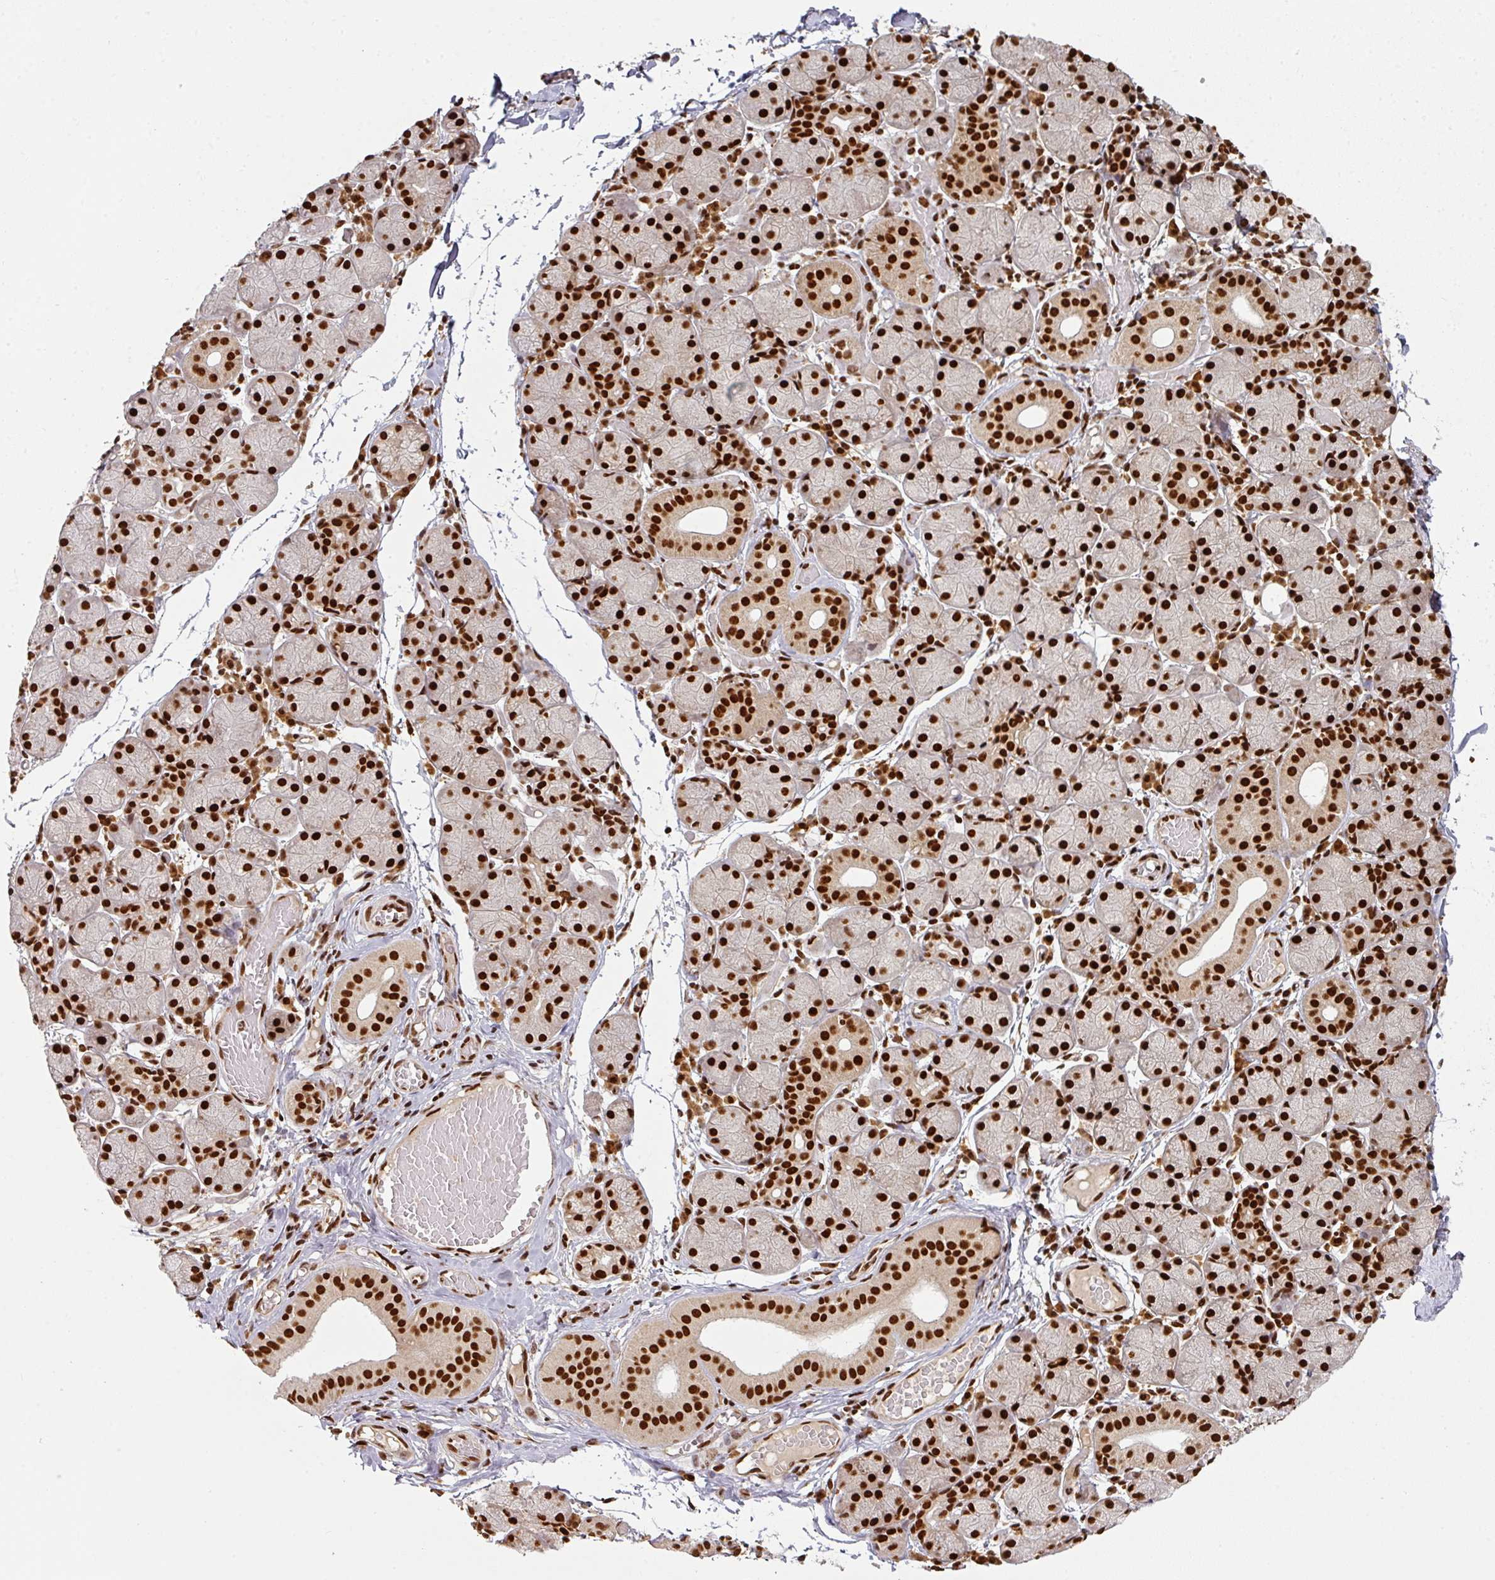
{"staining": {"intensity": "strong", "quantity": ">75%", "location": "nuclear"}, "tissue": "salivary gland", "cell_type": "Glandular cells", "image_type": "normal", "snomed": [{"axis": "morphology", "description": "Normal tissue, NOS"}, {"axis": "topography", "description": "Salivary gland"}], "caption": "Strong nuclear positivity is identified in about >75% of glandular cells in benign salivary gland. (IHC, brightfield microscopy, high magnification).", "gene": "SIK3", "patient": {"sex": "female", "age": 24}}